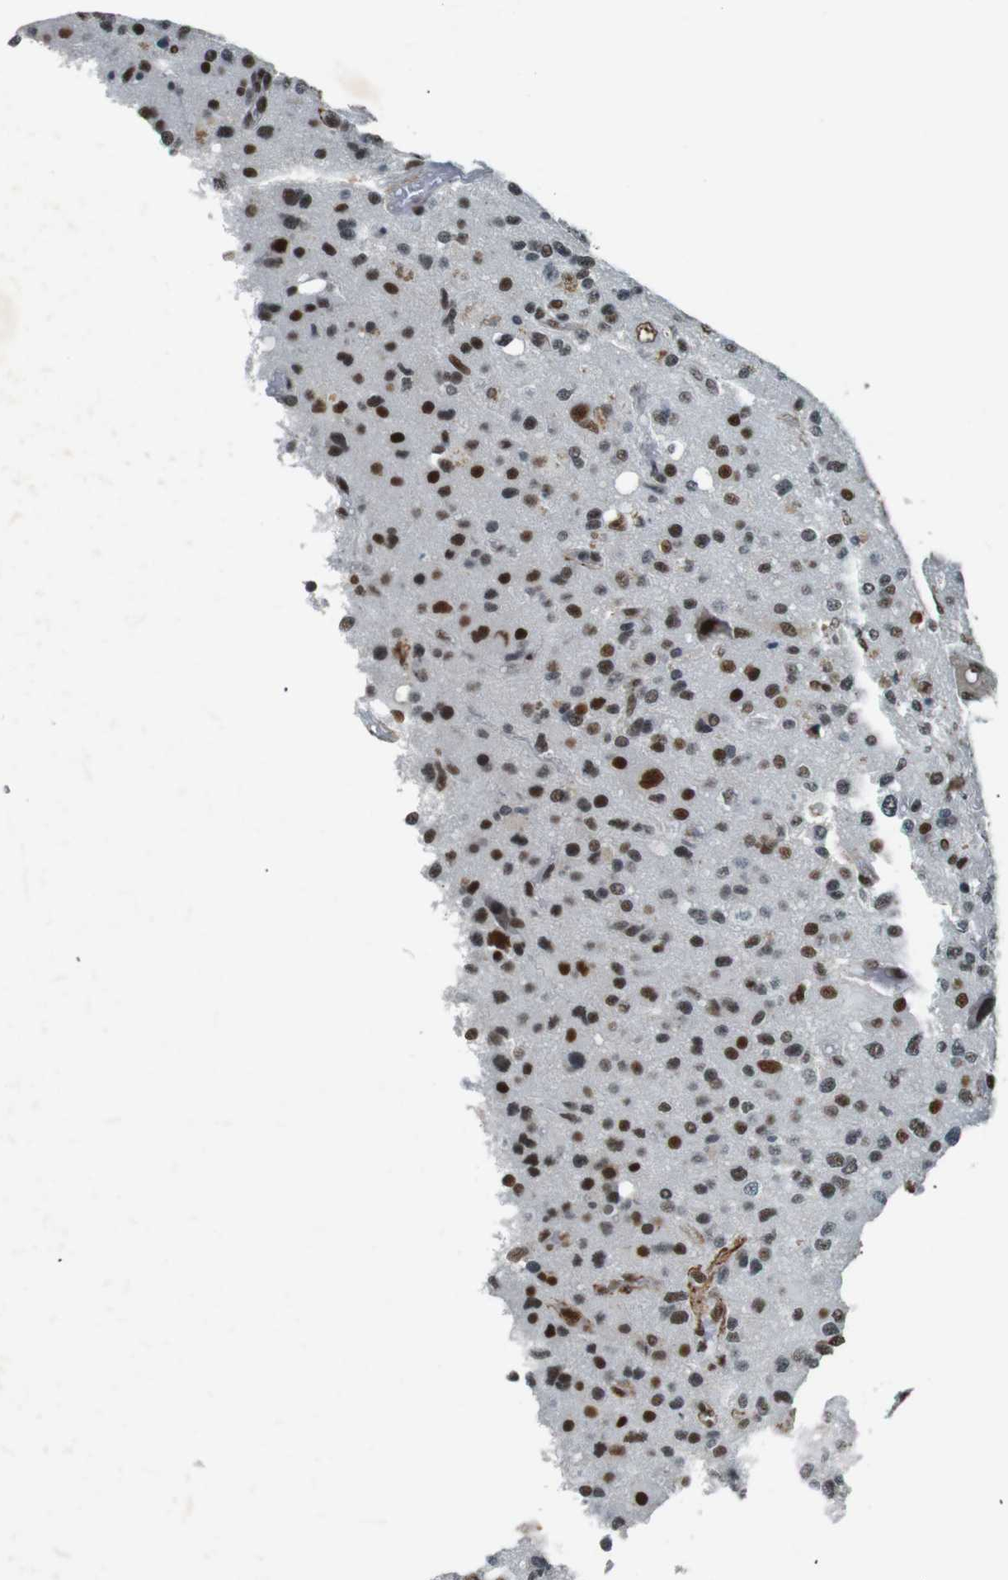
{"staining": {"intensity": "moderate", "quantity": "25%-75%", "location": "nuclear"}, "tissue": "glioma", "cell_type": "Tumor cells", "image_type": "cancer", "snomed": [{"axis": "morphology", "description": "Glioma, malignant, High grade"}, {"axis": "topography", "description": "Brain"}], "caption": "Protein staining of high-grade glioma (malignant) tissue exhibits moderate nuclear positivity in about 25%-75% of tumor cells.", "gene": "HEXIM1", "patient": {"sex": "male", "age": 47}}